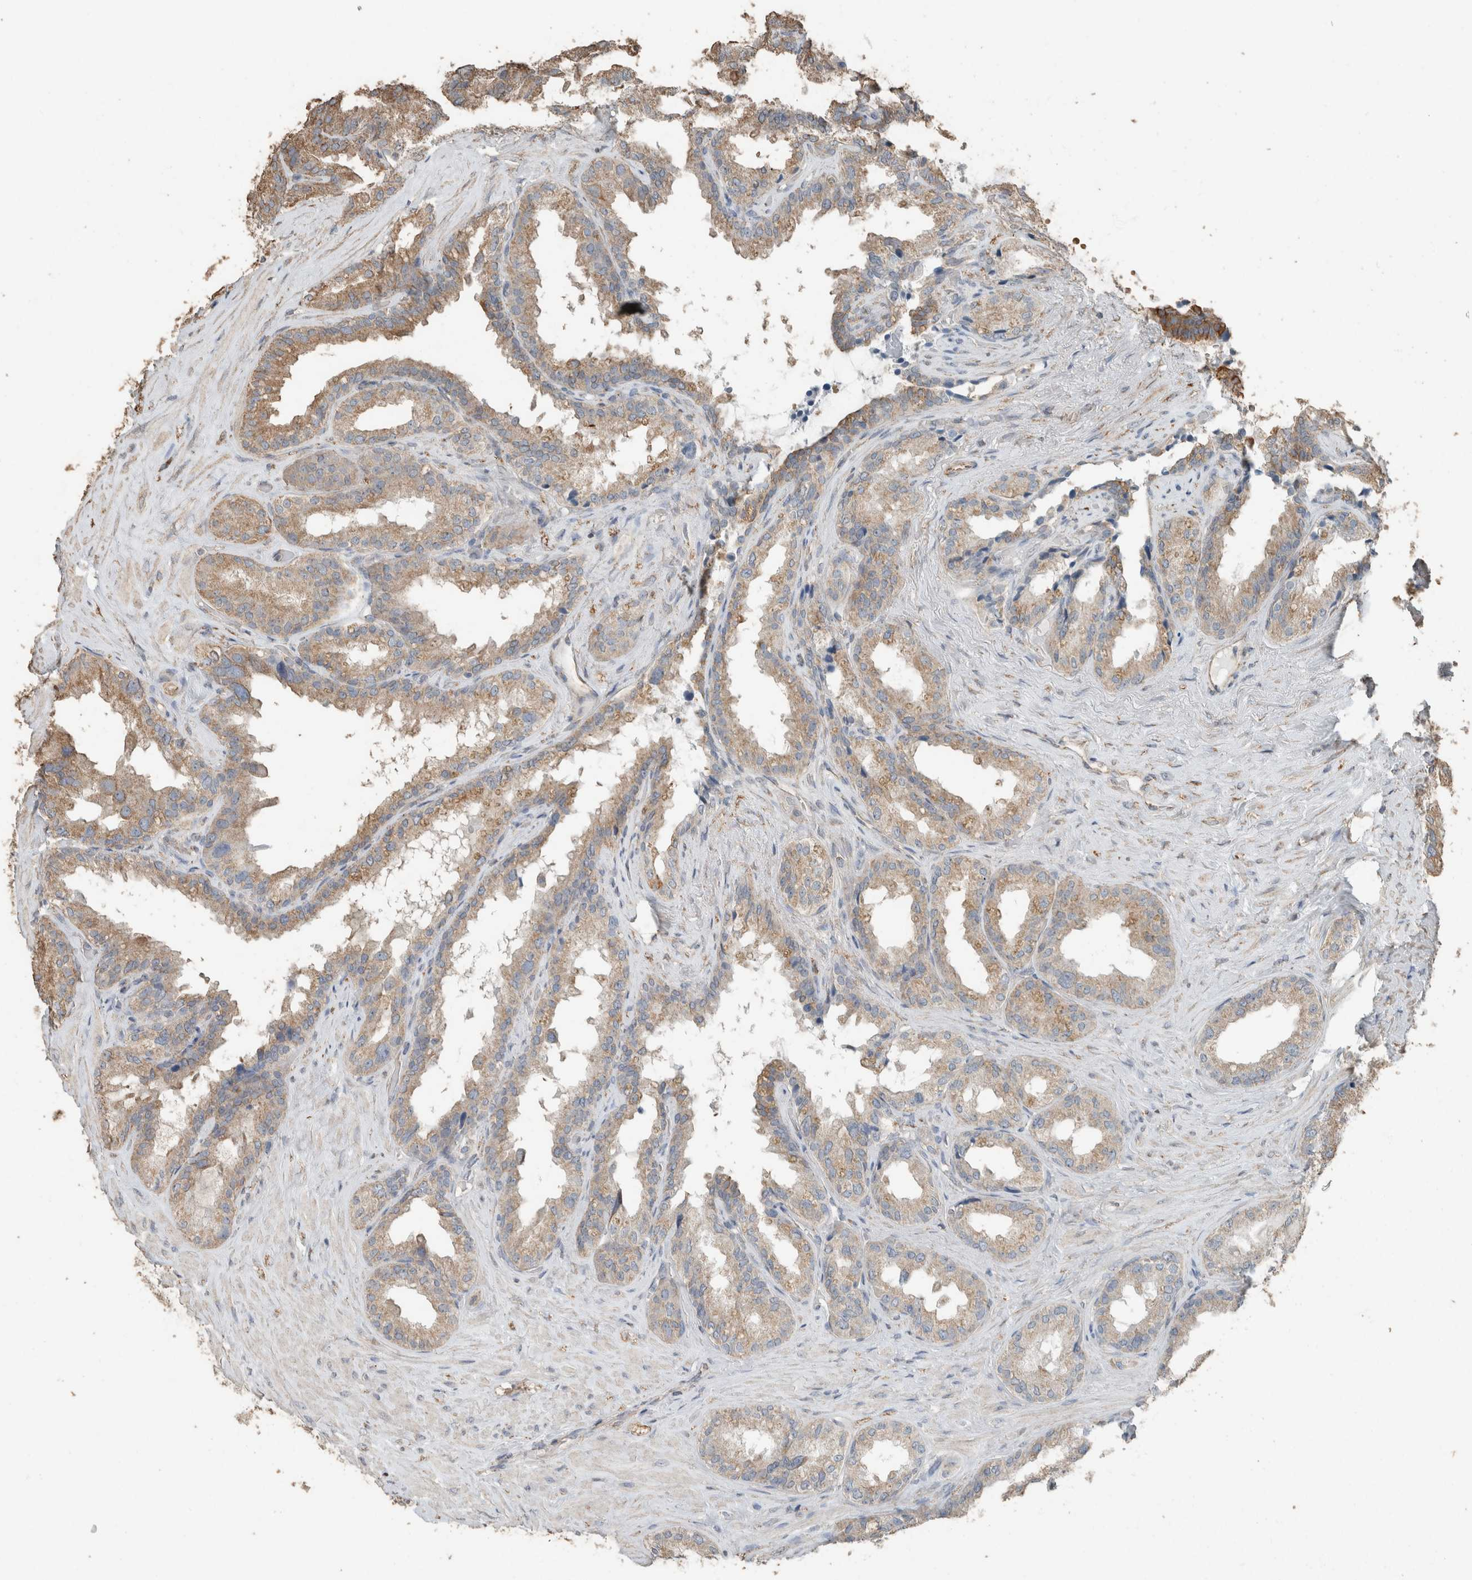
{"staining": {"intensity": "moderate", "quantity": "25%-75%", "location": "cytoplasmic/membranous"}, "tissue": "seminal vesicle", "cell_type": "Glandular cells", "image_type": "normal", "snomed": [{"axis": "morphology", "description": "Normal tissue, NOS"}, {"axis": "topography", "description": "Seminal veicle"}], "caption": "This histopathology image demonstrates IHC staining of benign human seminal vesicle, with medium moderate cytoplasmic/membranous staining in approximately 25%-75% of glandular cells.", "gene": "ACVR2B", "patient": {"sex": "male", "age": 80}}